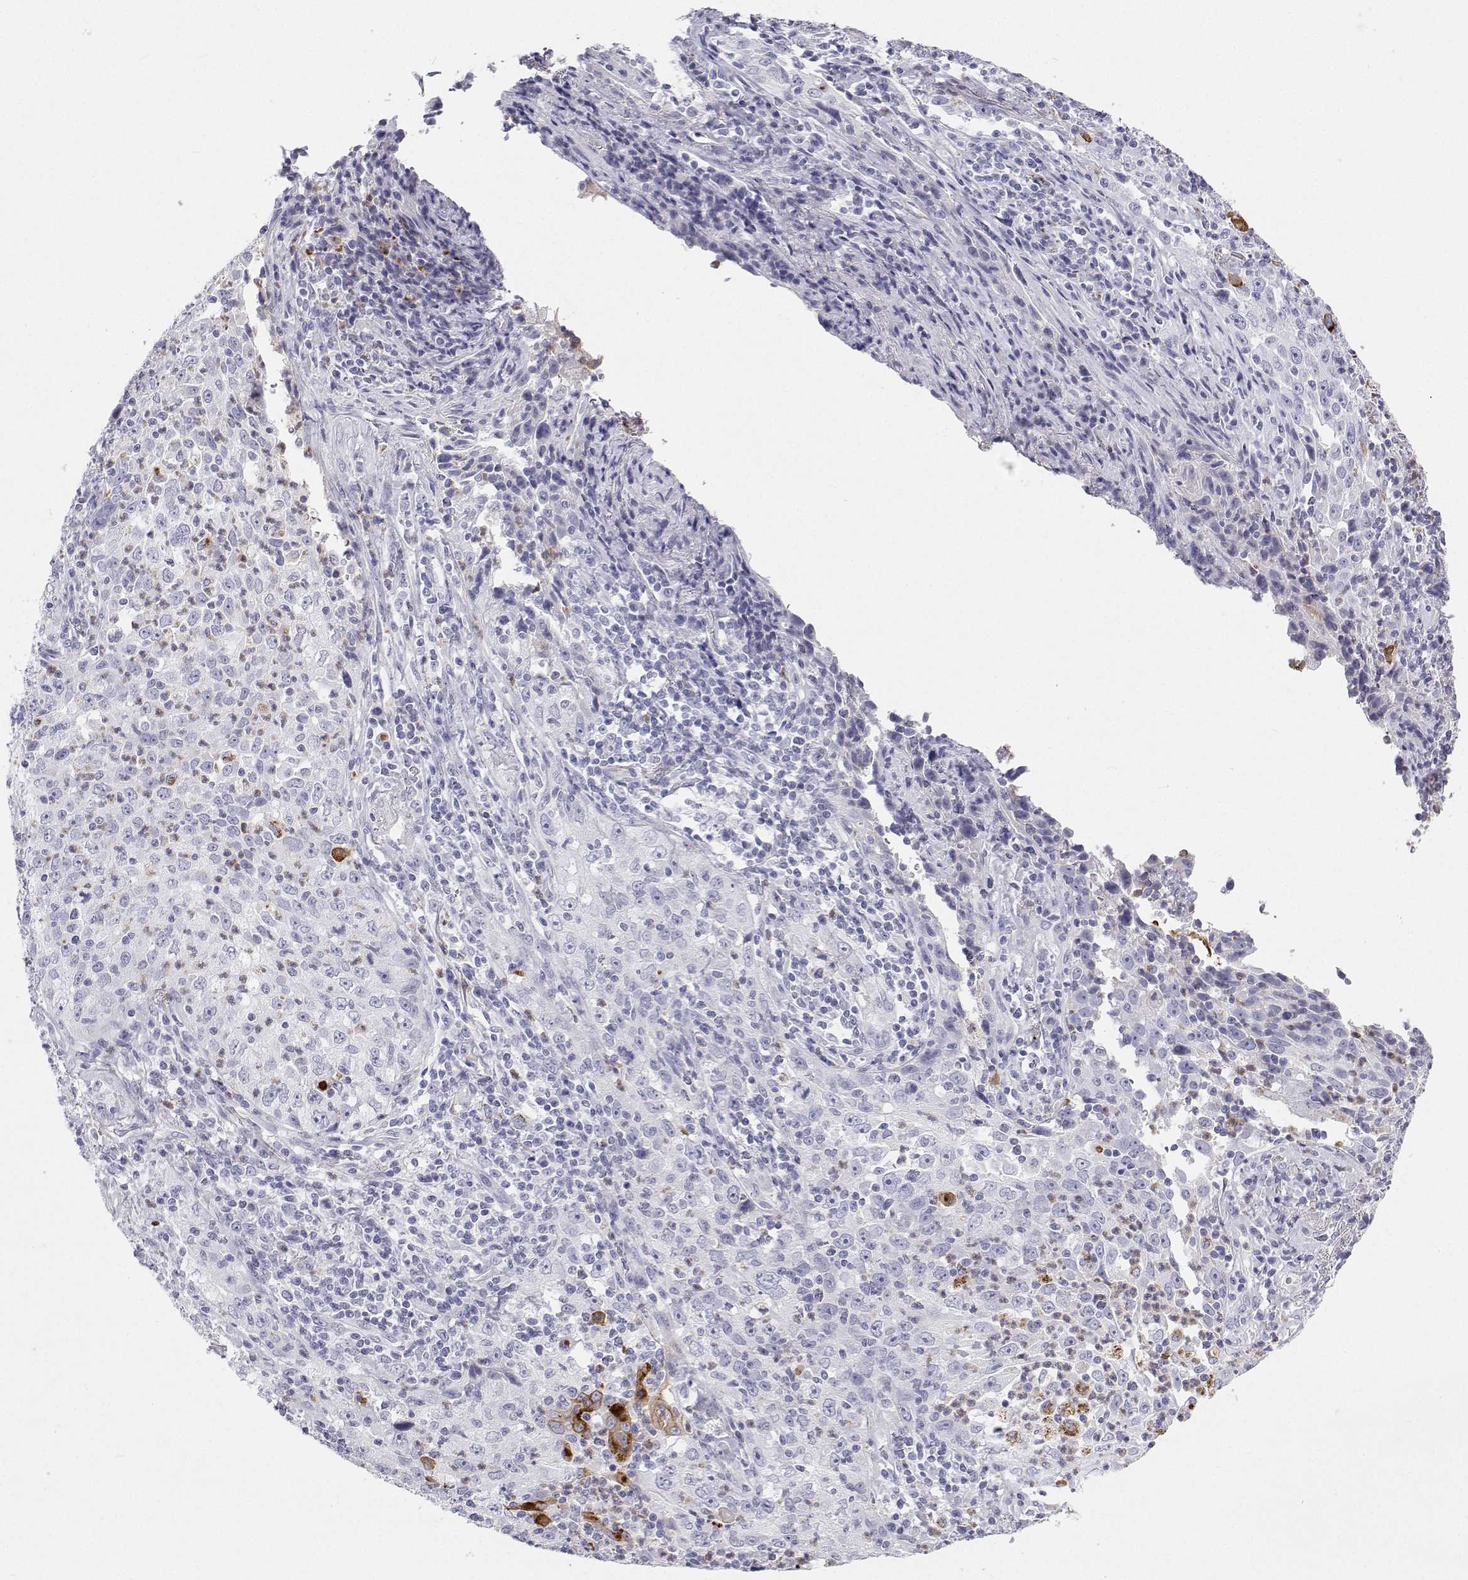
{"staining": {"intensity": "negative", "quantity": "none", "location": "none"}, "tissue": "lung cancer", "cell_type": "Tumor cells", "image_type": "cancer", "snomed": [{"axis": "morphology", "description": "Squamous cell carcinoma, NOS"}, {"axis": "topography", "description": "Lung"}], "caption": "Lung cancer was stained to show a protein in brown. There is no significant staining in tumor cells. Brightfield microscopy of IHC stained with DAB (brown) and hematoxylin (blue), captured at high magnification.", "gene": "SFTPB", "patient": {"sex": "male", "age": 71}}